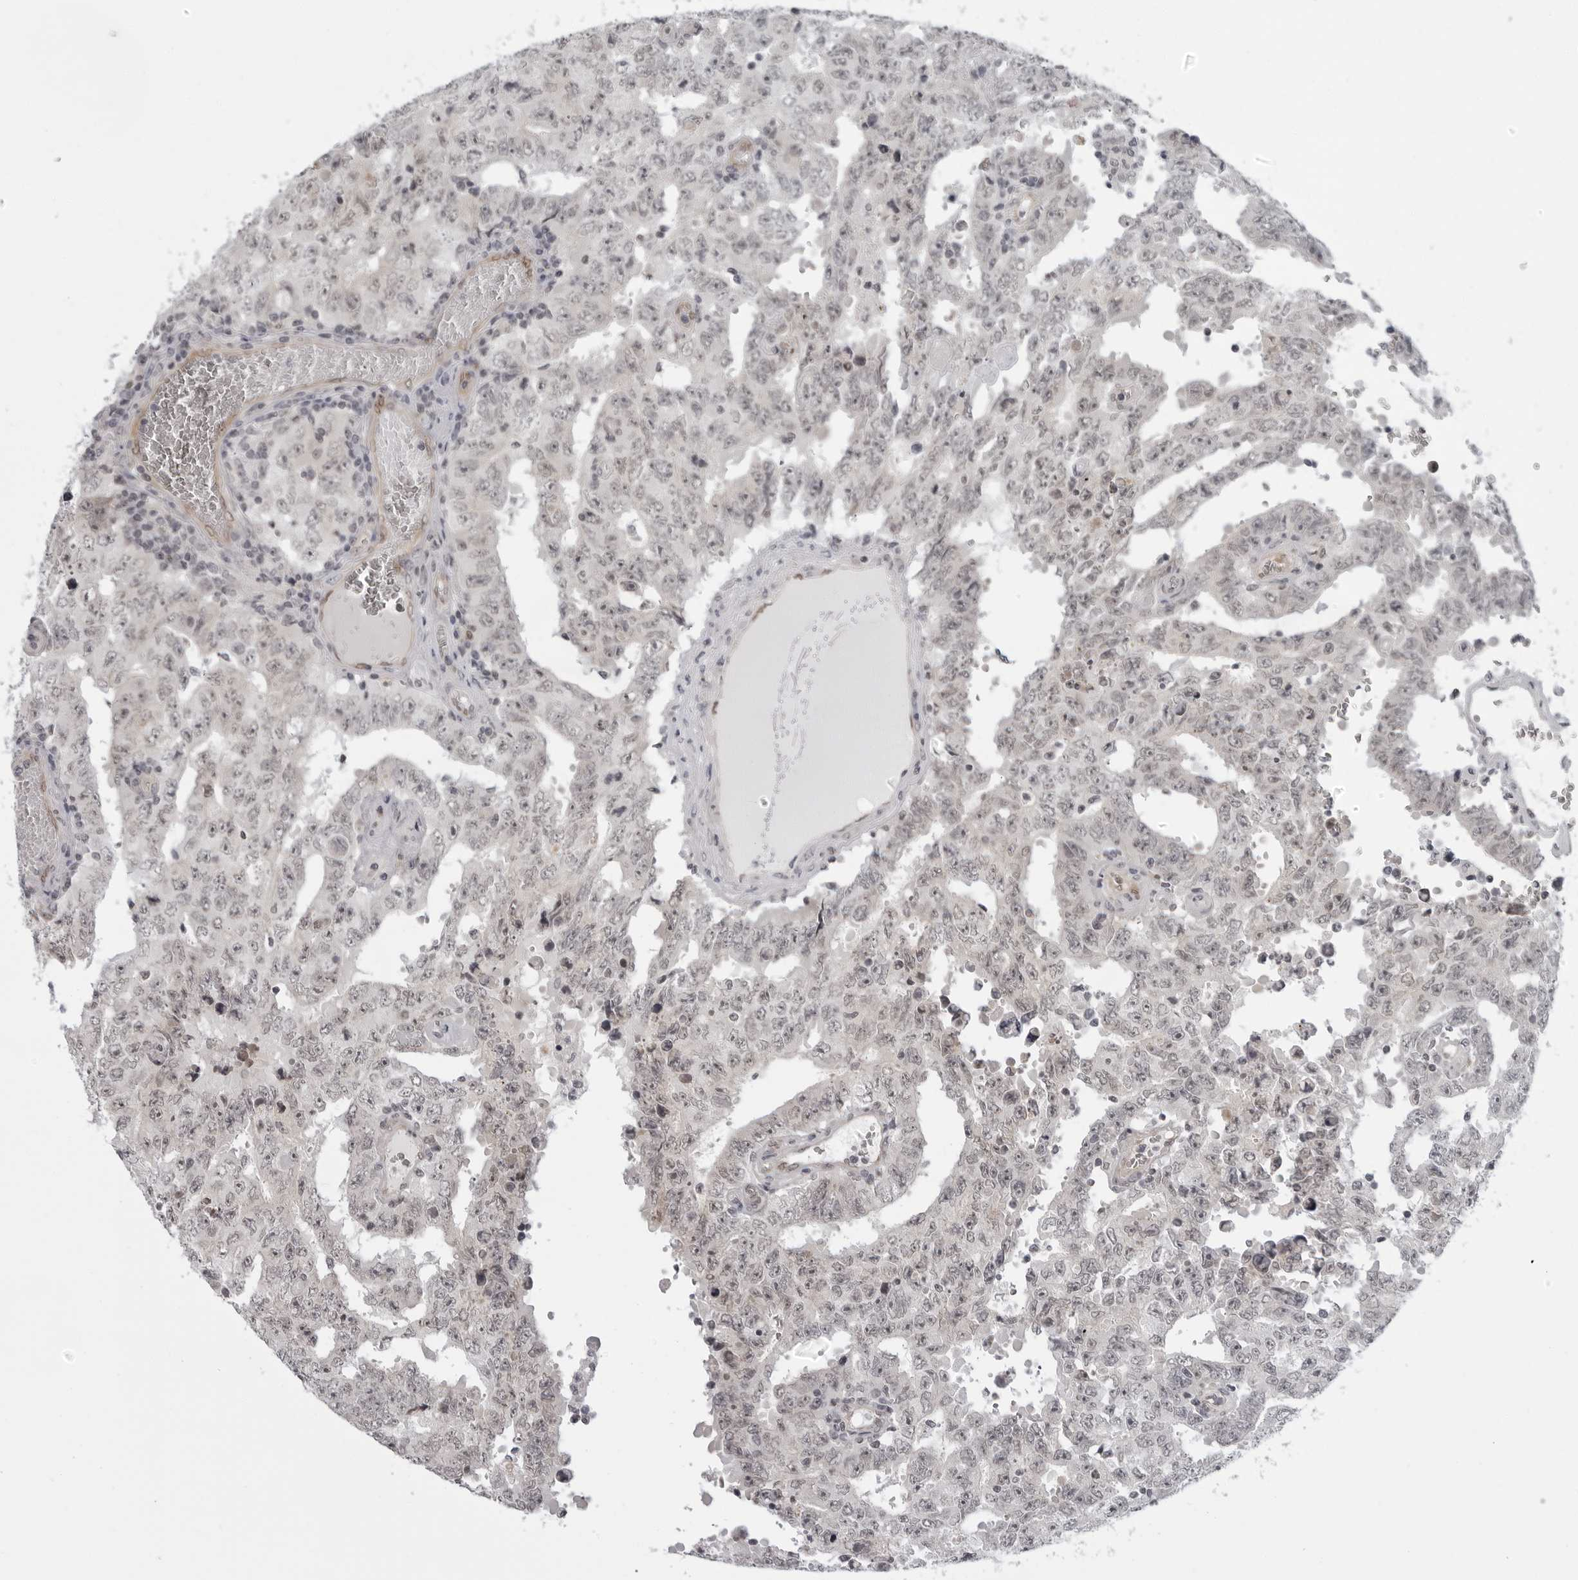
{"staining": {"intensity": "weak", "quantity": "25%-75%", "location": "nuclear"}, "tissue": "testis cancer", "cell_type": "Tumor cells", "image_type": "cancer", "snomed": [{"axis": "morphology", "description": "Carcinoma, Embryonal, NOS"}, {"axis": "topography", "description": "Testis"}], "caption": "Testis cancer (embryonal carcinoma) stained for a protein (brown) shows weak nuclear positive expression in about 25%-75% of tumor cells.", "gene": "MAPK12", "patient": {"sex": "male", "age": 26}}